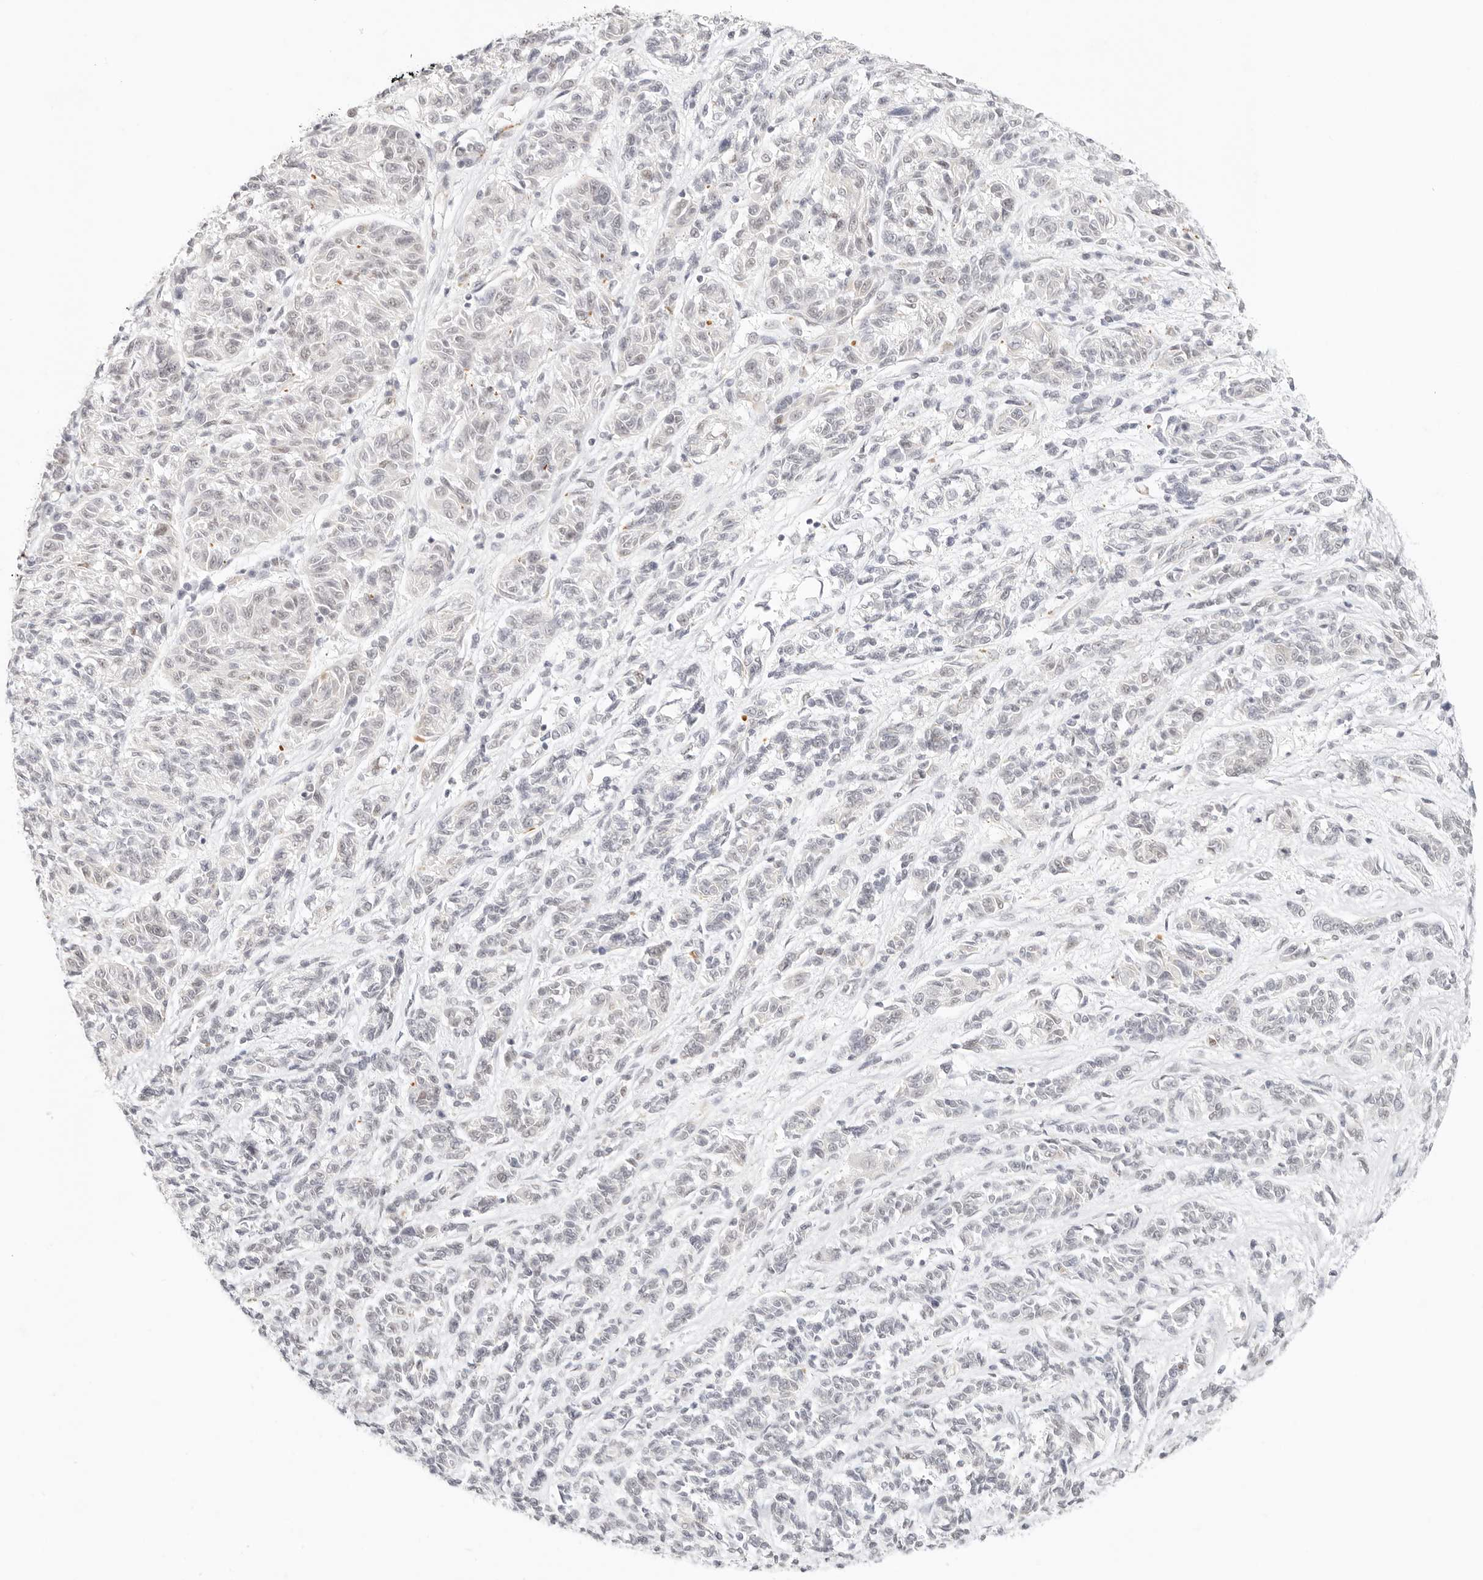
{"staining": {"intensity": "negative", "quantity": "none", "location": "none"}, "tissue": "melanoma", "cell_type": "Tumor cells", "image_type": "cancer", "snomed": [{"axis": "morphology", "description": "Malignant melanoma, NOS"}, {"axis": "topography", "description": "Skin"}], "caption": "Tumor cells are negative for brown protein staining in malignant melanoma. Brightfield microscopy of IHC stained with DAB (brown) and hematoxylin (blue), captured at high magnification.", "gene": "ZC3H11A", "patient": {"sex": "male", "age": 53}}